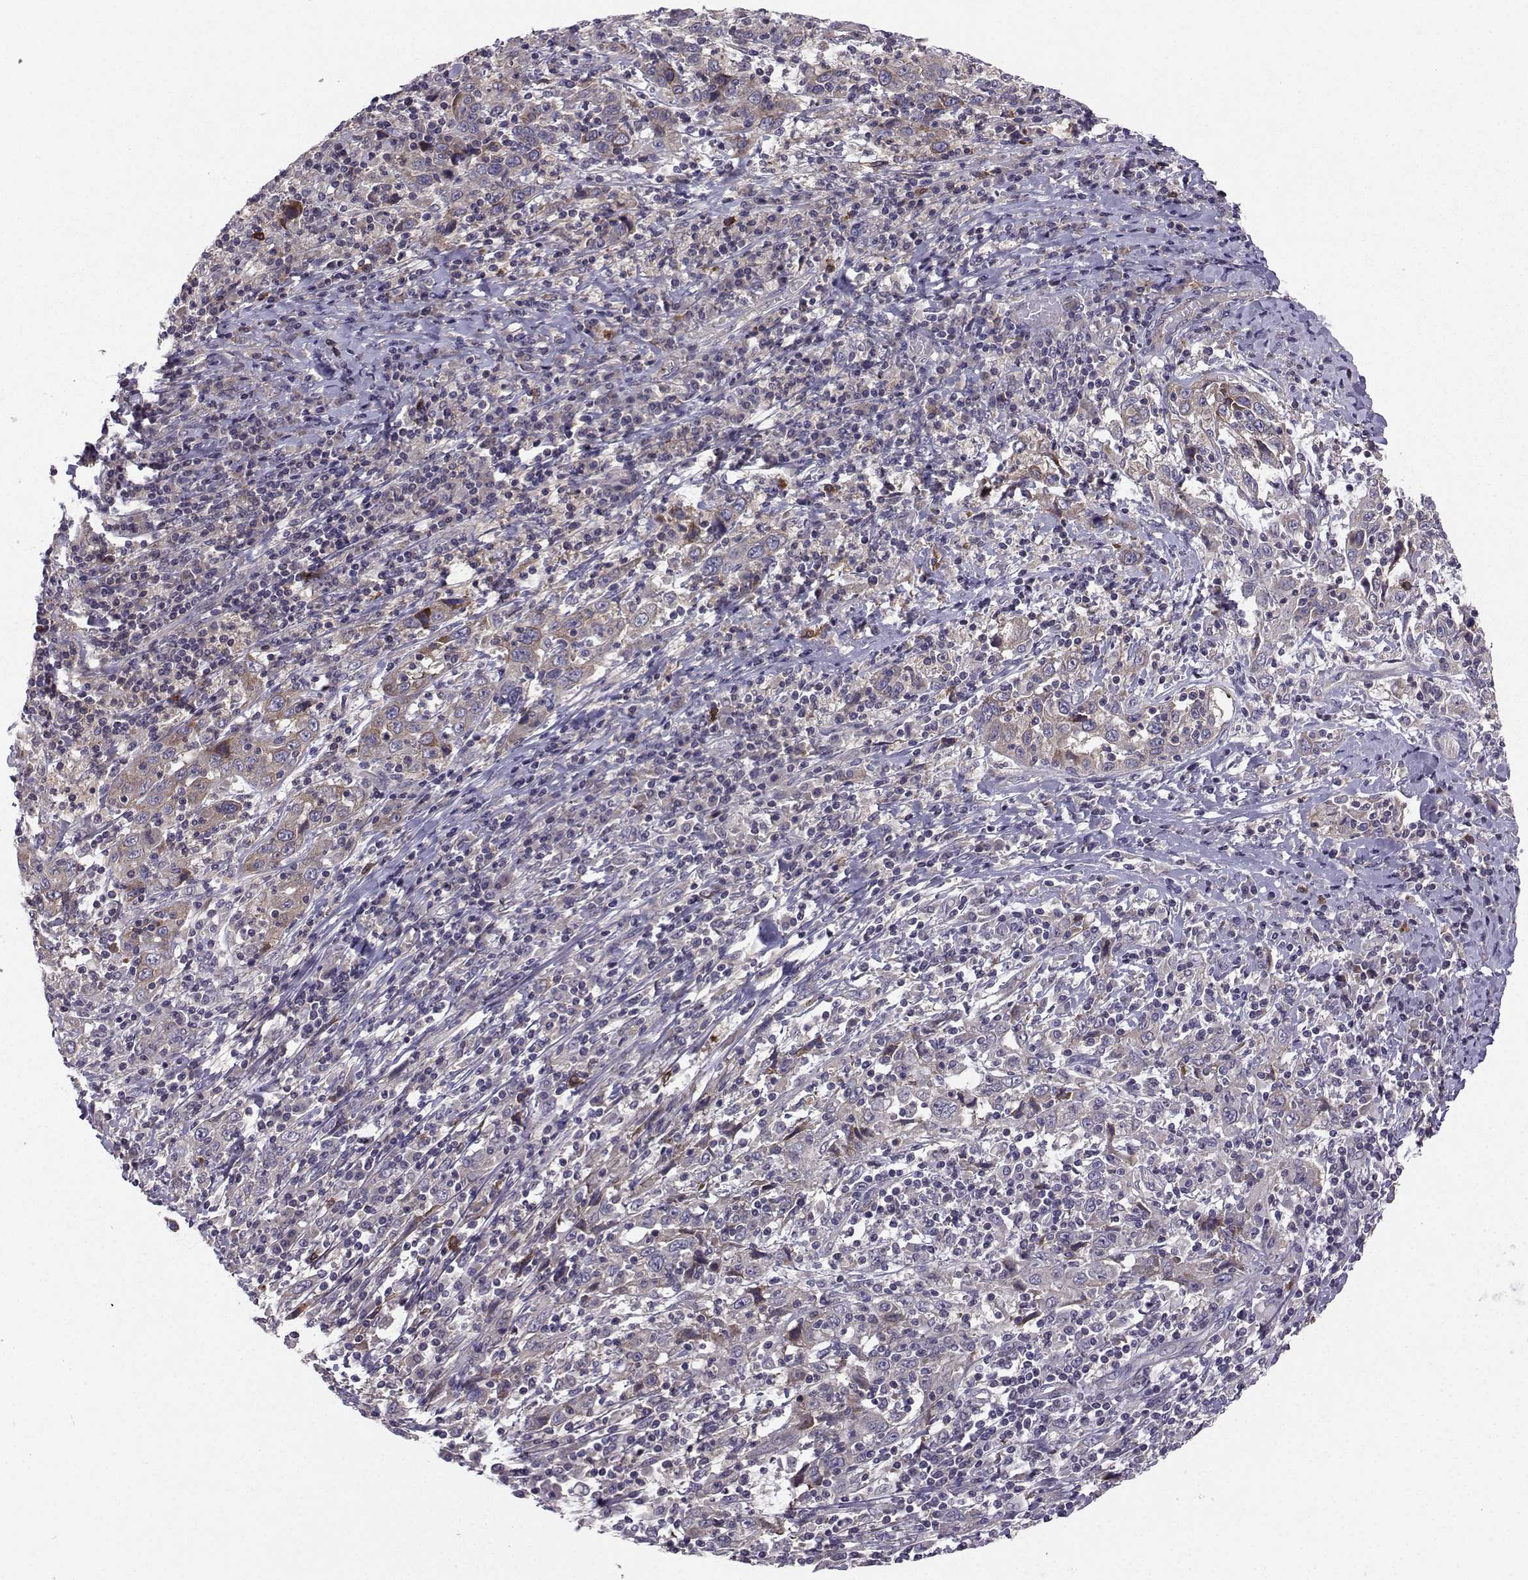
{"staining": {"intensity": "weak", "quantity": "<25%", "location": "cytoplasmic/membranous"}, "tissue": "cervical cancer", "cell_type": "Tumor cells", "image_type": "cancer", "snomed": [{"axis": "morphology", "description": "Squamous cell carcinoma, NOS"}, {"axis": "topography", "description": "Cervix"}], "caption": "This is an IHC image of human cervical squamous cell carcinoma. There is no positivity in tumor cells.", "gene": "STXBP5", "patient": {"sex": "female", "age": 46}}